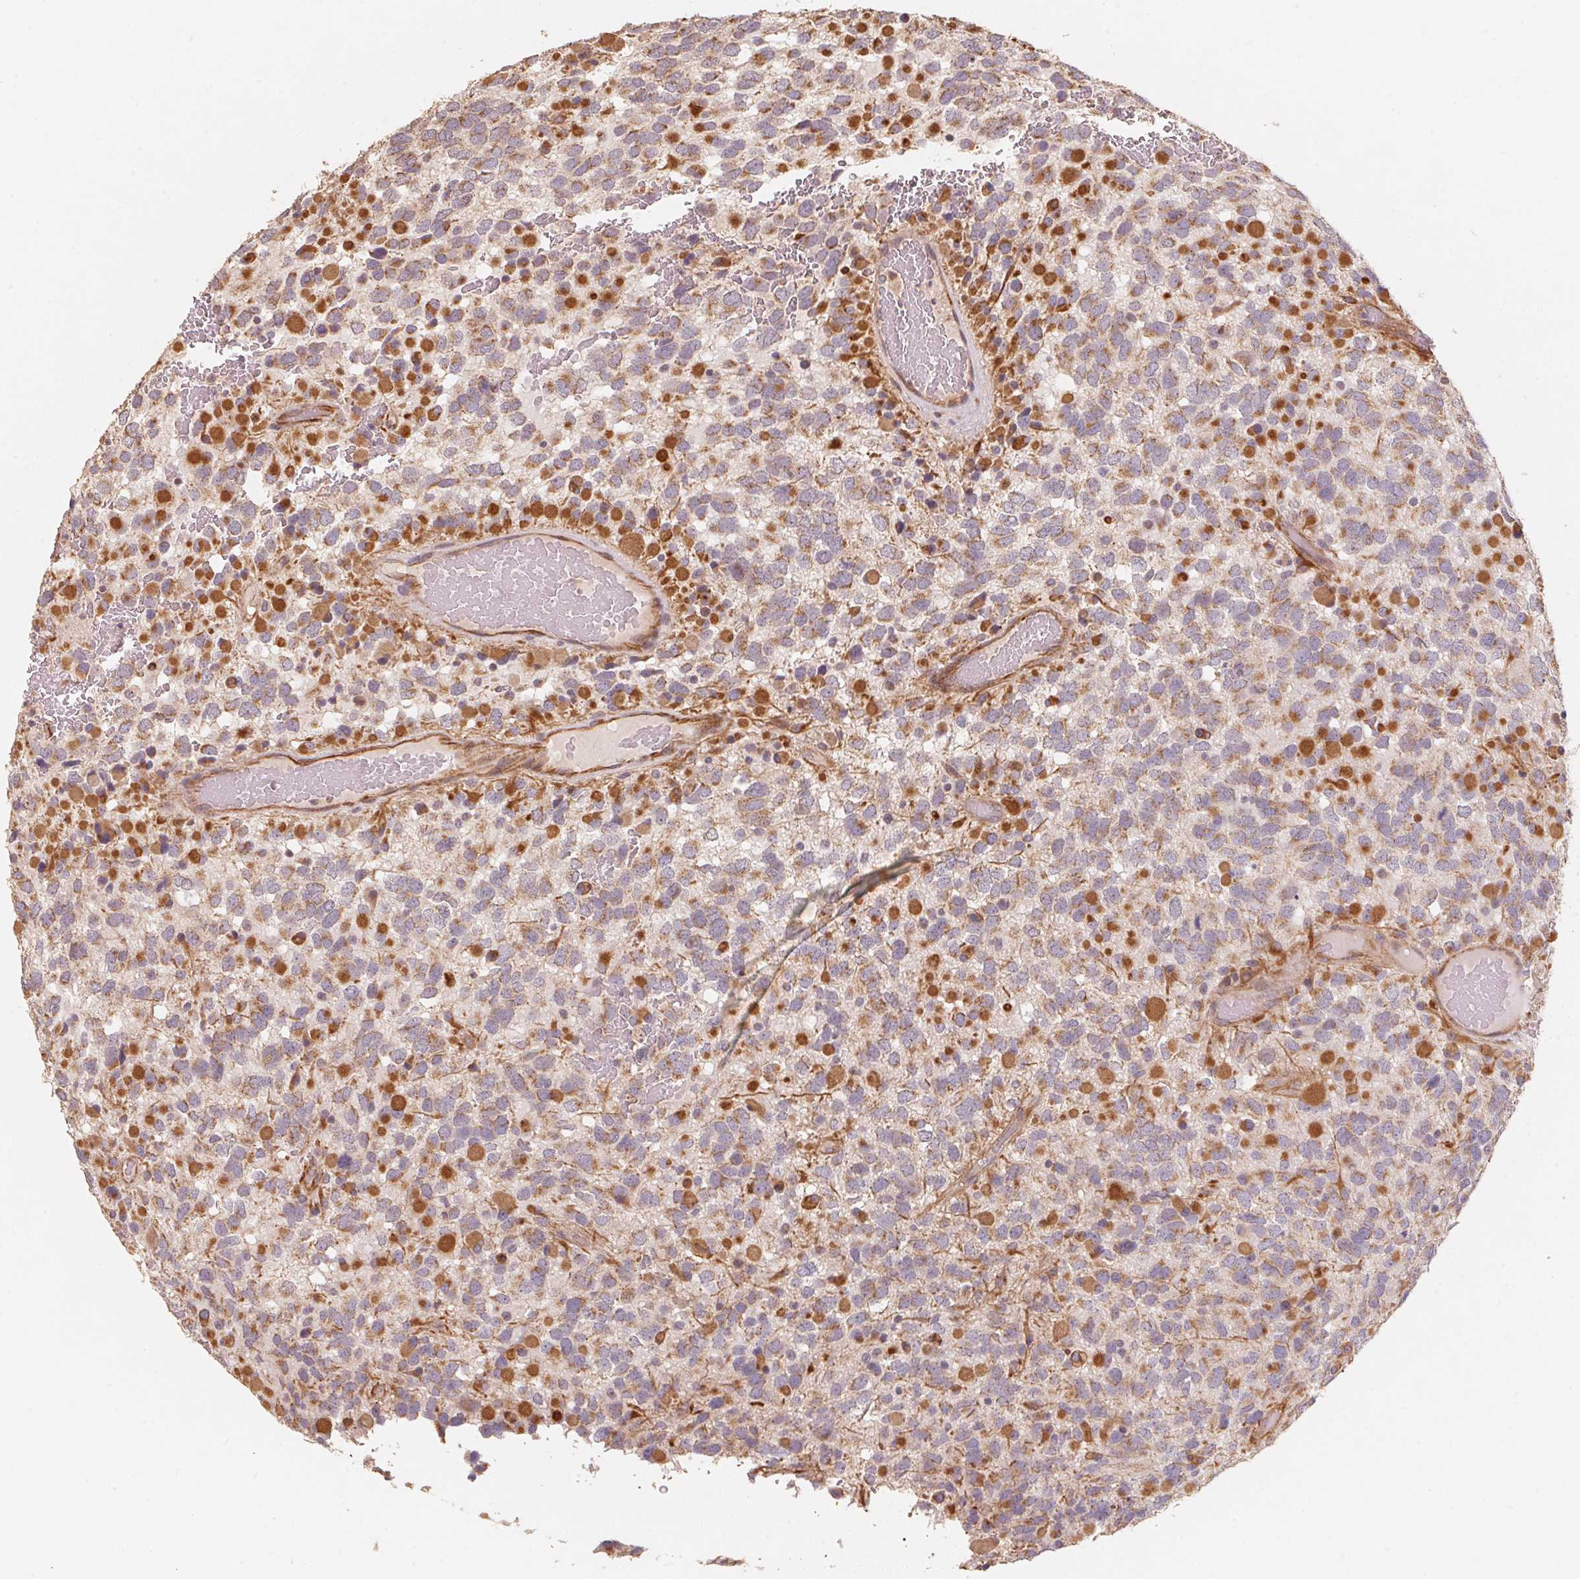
{"staining": {"intensity": "moderate", "quantity": "25%-75%", "location": "cytoplasmic/membranous"}, "tissue": "glioma", "cell_type": "Tumor cells", "image_type": "cancer", "snomed": [{"axis": "morphology", "description": "Glioma, malignant, High grade"}, {"axis": "topography", "description": "Brain"}], "caption": "The histopathology image demonstrates immunohistochemical staining of malignant glioma (high-grade). There is moderate cytoplasmic/membranous positivity is appreciated in approximately 25%-75% of tumor cells.", "gene": "TSPAN12", "patient": {"sex": "female", "age": 40}}